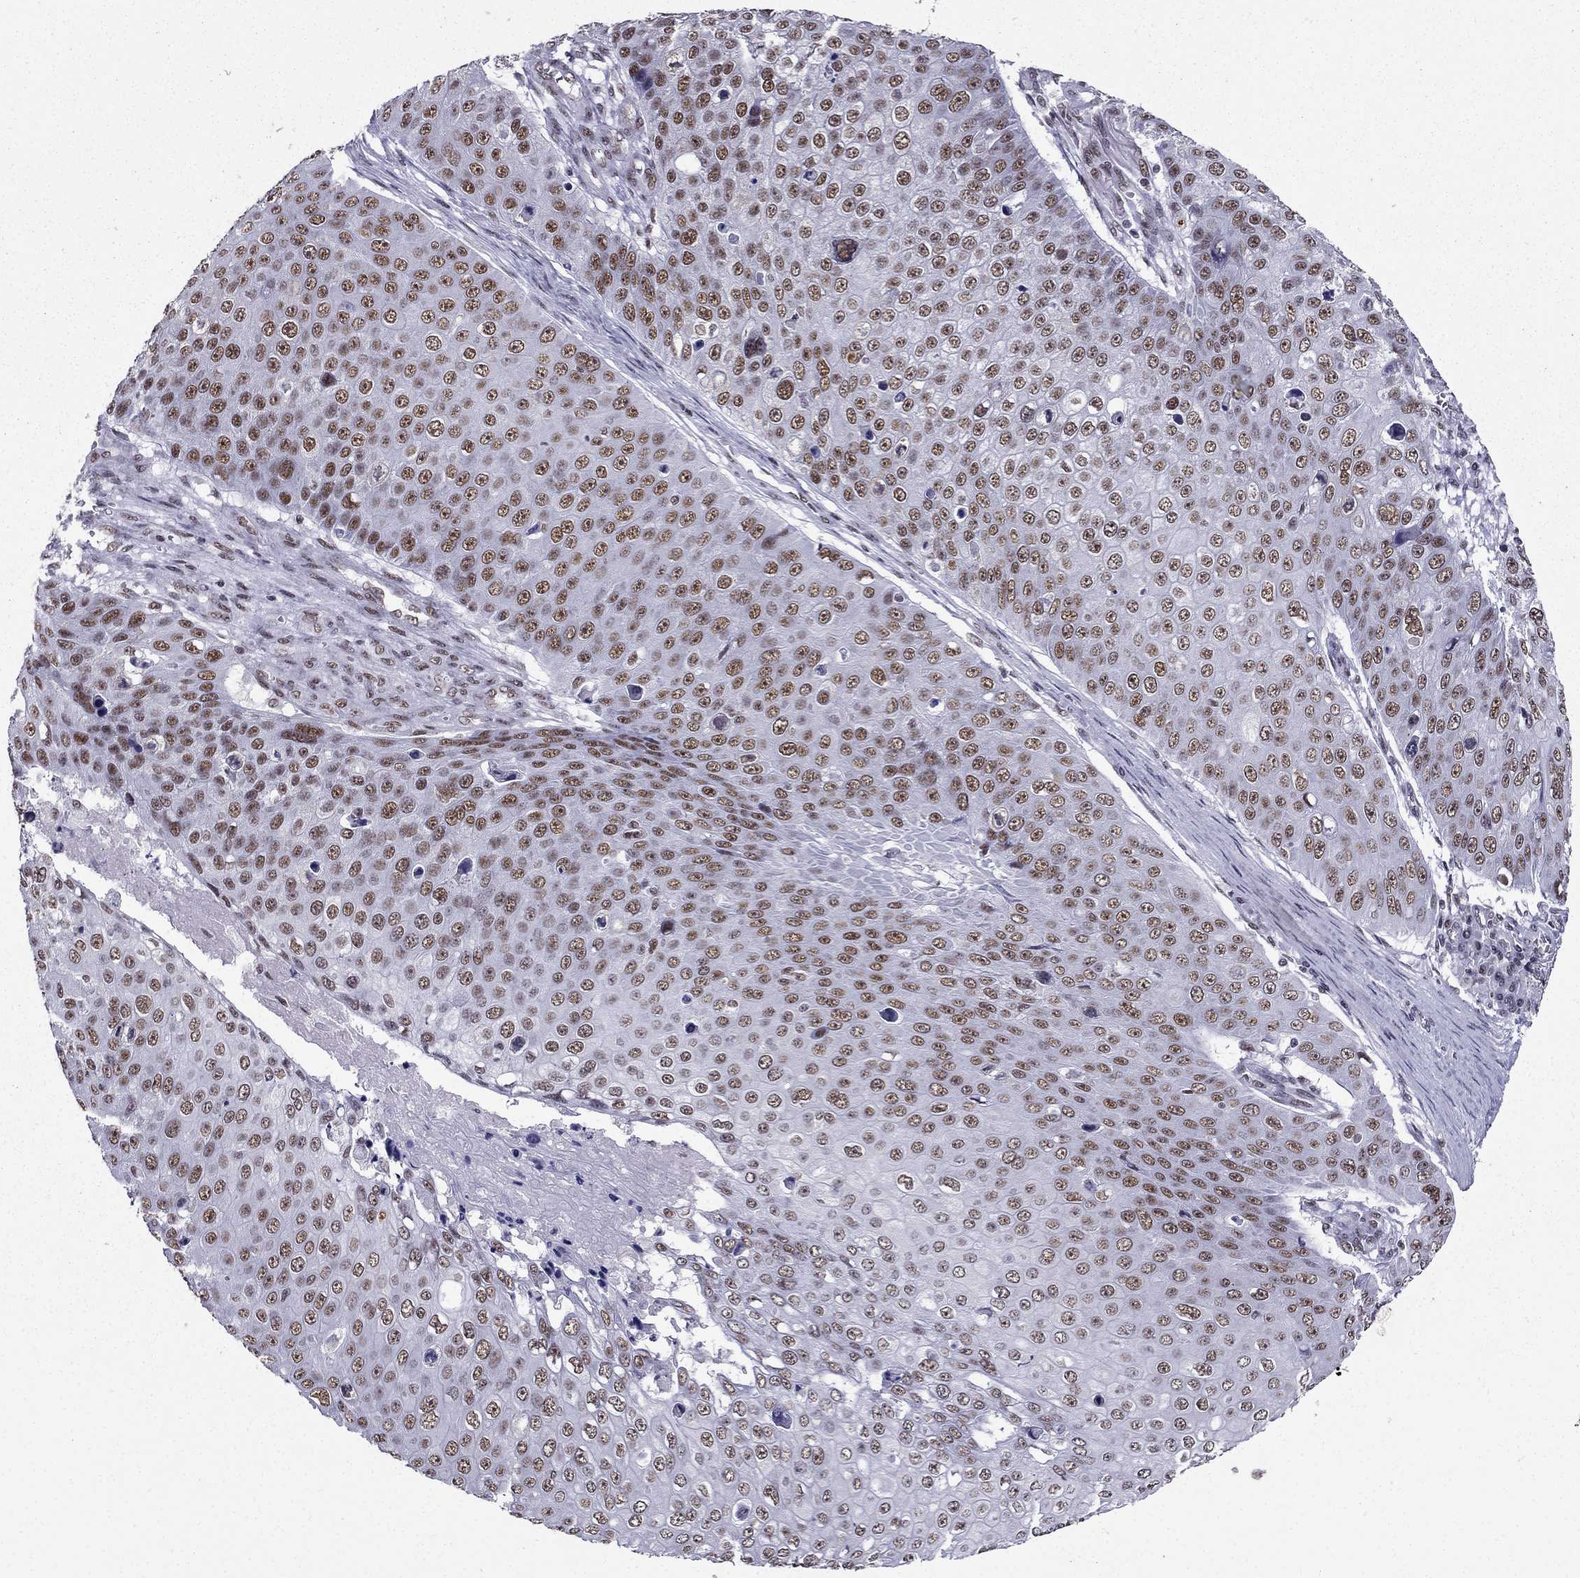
{"staining": {"intensity": "moderate", "quantity": ">75%", "location": "nuclear"}, "tissue": "skin cancer", "cell_type": "Tumor cells", "image_type": "cancer", "snomed": [{"axis": "morphology", "description": "Squamous cell carcinoma, NOS"}, {"axis": "topography", "description": "Skin"}], "caption": "A photomicrograph of human skin squamous cell carcinoma stained for a protein shows moderate nuclear brown staining in tumor cells.", "gene": "ZNF420", "patient": {"sex": "male", "age": 71}}